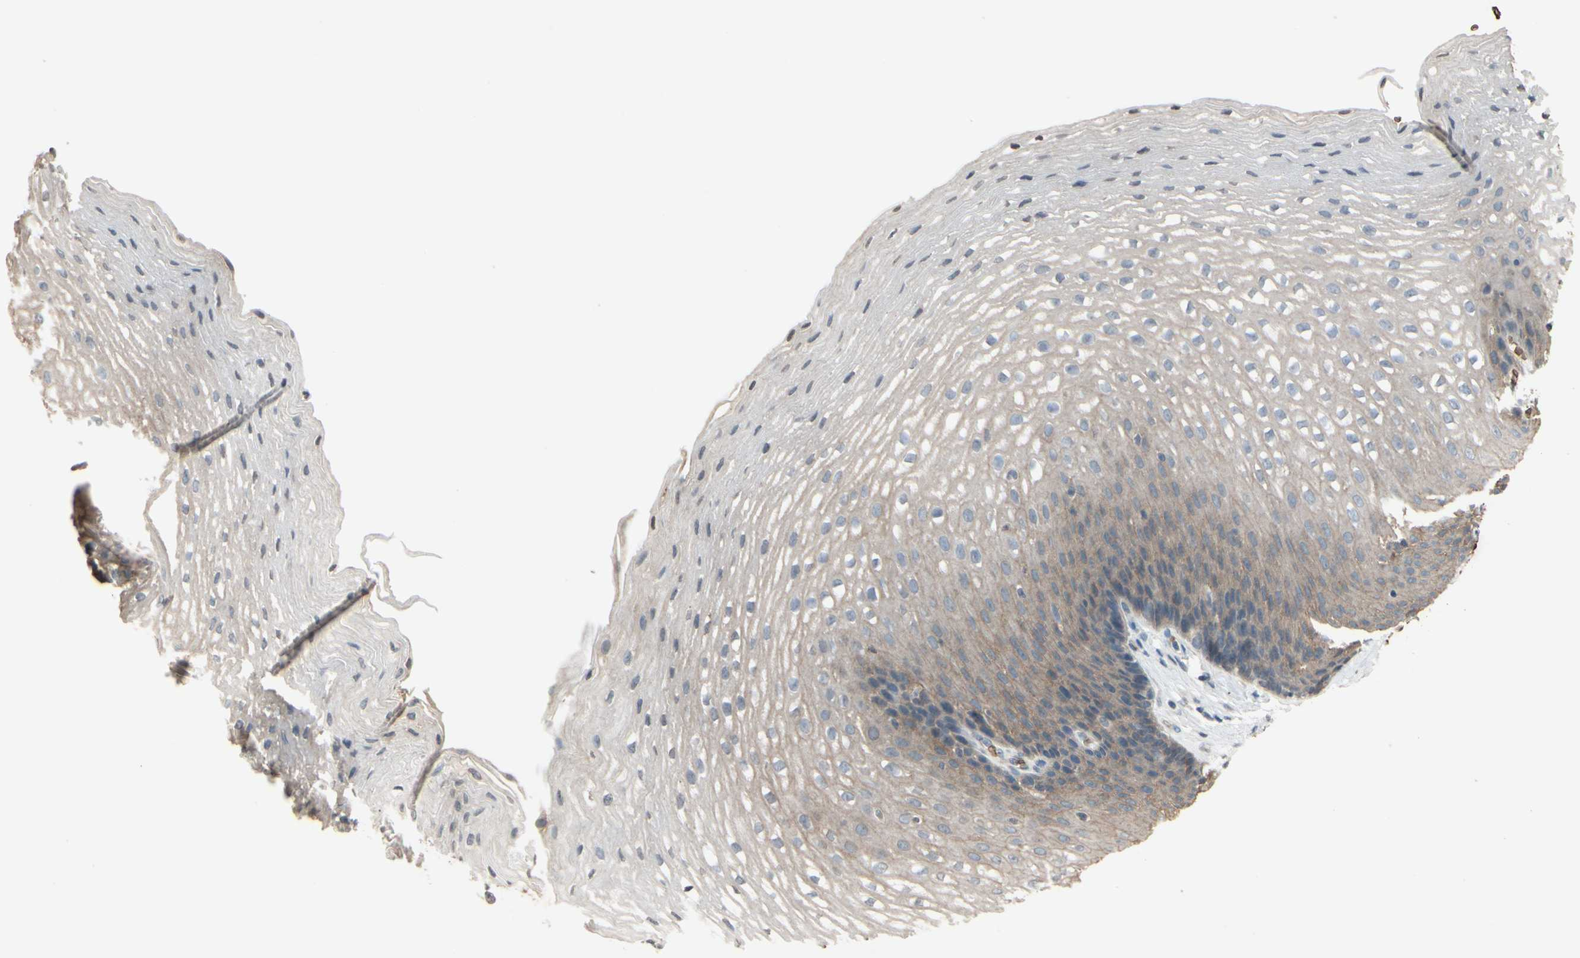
{"staining": {"intensity": "weak", "quantity": "25%-75%", "location": "cytoplasmic/membranous"}, "tissue": "esophagus", "cell_type": "Squamous epithelial cells", "image_type": "normal", "snomed": [{"axis": "morphology", "description": "Normal tissue, NOS"}, {"axis": "topography", "description": "Esophagus"}], "caption": "Immunohistochemical staining of unremarkable human esophagus reveals weak cytoplasmic/membranous protein expression in about 25%-75% of squamous epithelial cells. Nuclei are stained in blue.", "gene": "GYPC", "patient": {"sex": "male", "age": 48}}